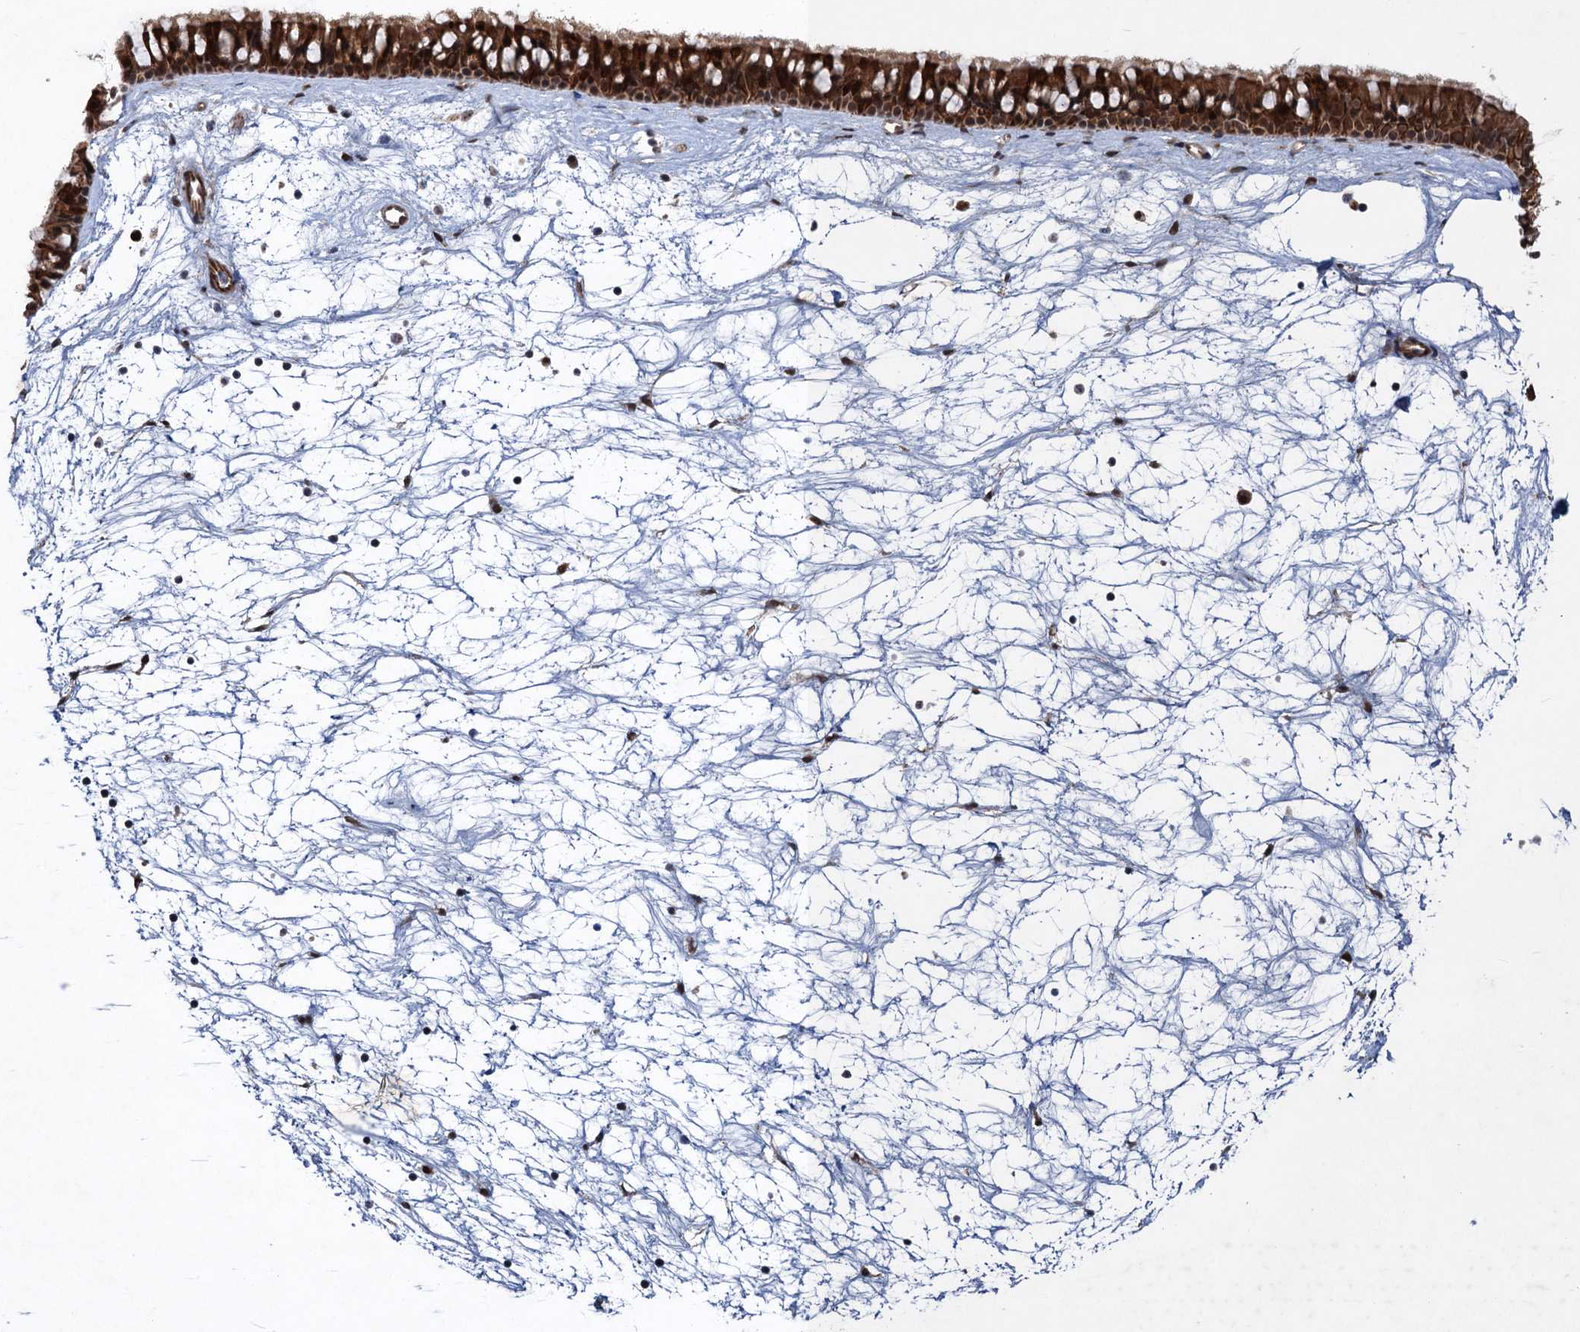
{"staining": {"intensity": "strong", "quantity": ">75%", "location": "cytoplasmic/membranous"}, "tissue": "nasopharynx", "cell_type": "Respiratory epithelial cells", "image_type": "normal", "snomed": [{"axis": "morphology", "description": "Normal tissue, NOS"}, {"axis": "topography", "description": "Nasopharynx"}], "caption": "Immunohistochemical staining of normal human nasopharynx exhibits >75% levels of strong cytoplasmic/membranous protein staining in approximately >75% of respiratory epithelial cells.", "gene": "TTC31", "patient": {"sex": "male", "age": 64}}